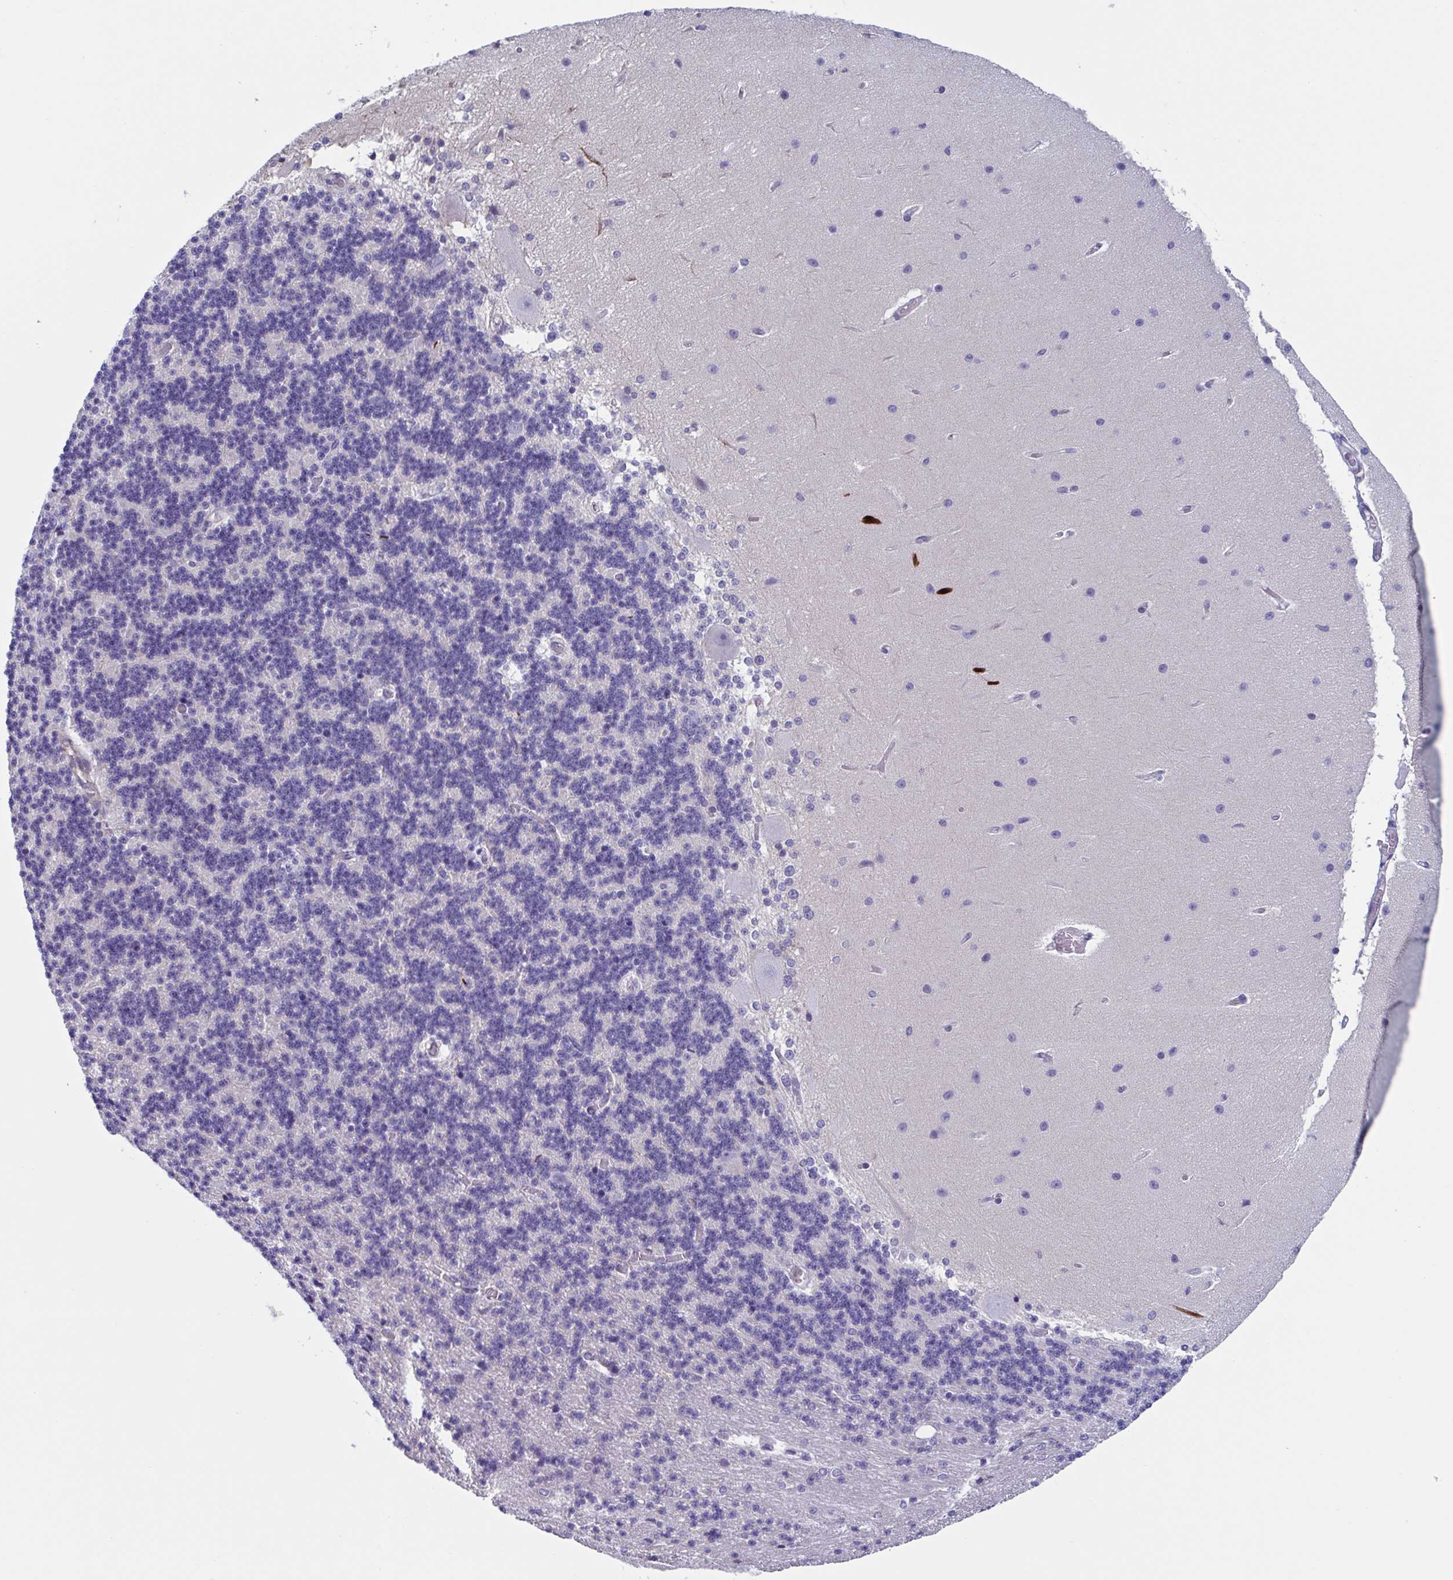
{"staining": {"intensity": "negative", "quantity": "none", "location": "none"}, "tissue": "cerebellum", "cell_type": "Cells in granular layer", "image_type": "normal", "snomed": [{"axis": "morphology", "description": "Normal tissue, NOS"}, {"axis": "topography", "description": "Cerebellum"}], "caption": "A photomicrograph of cerebellum stained for a protein displays no brown staining in cells in granular layer. The staining was performed using DAB to visualize the protein expression in brown, while the nuclei were stained in blue with hematoxylin (Magnification: 20x).", "gene": "LPIN3", "patient": {"sex": "female", "age": 54}}